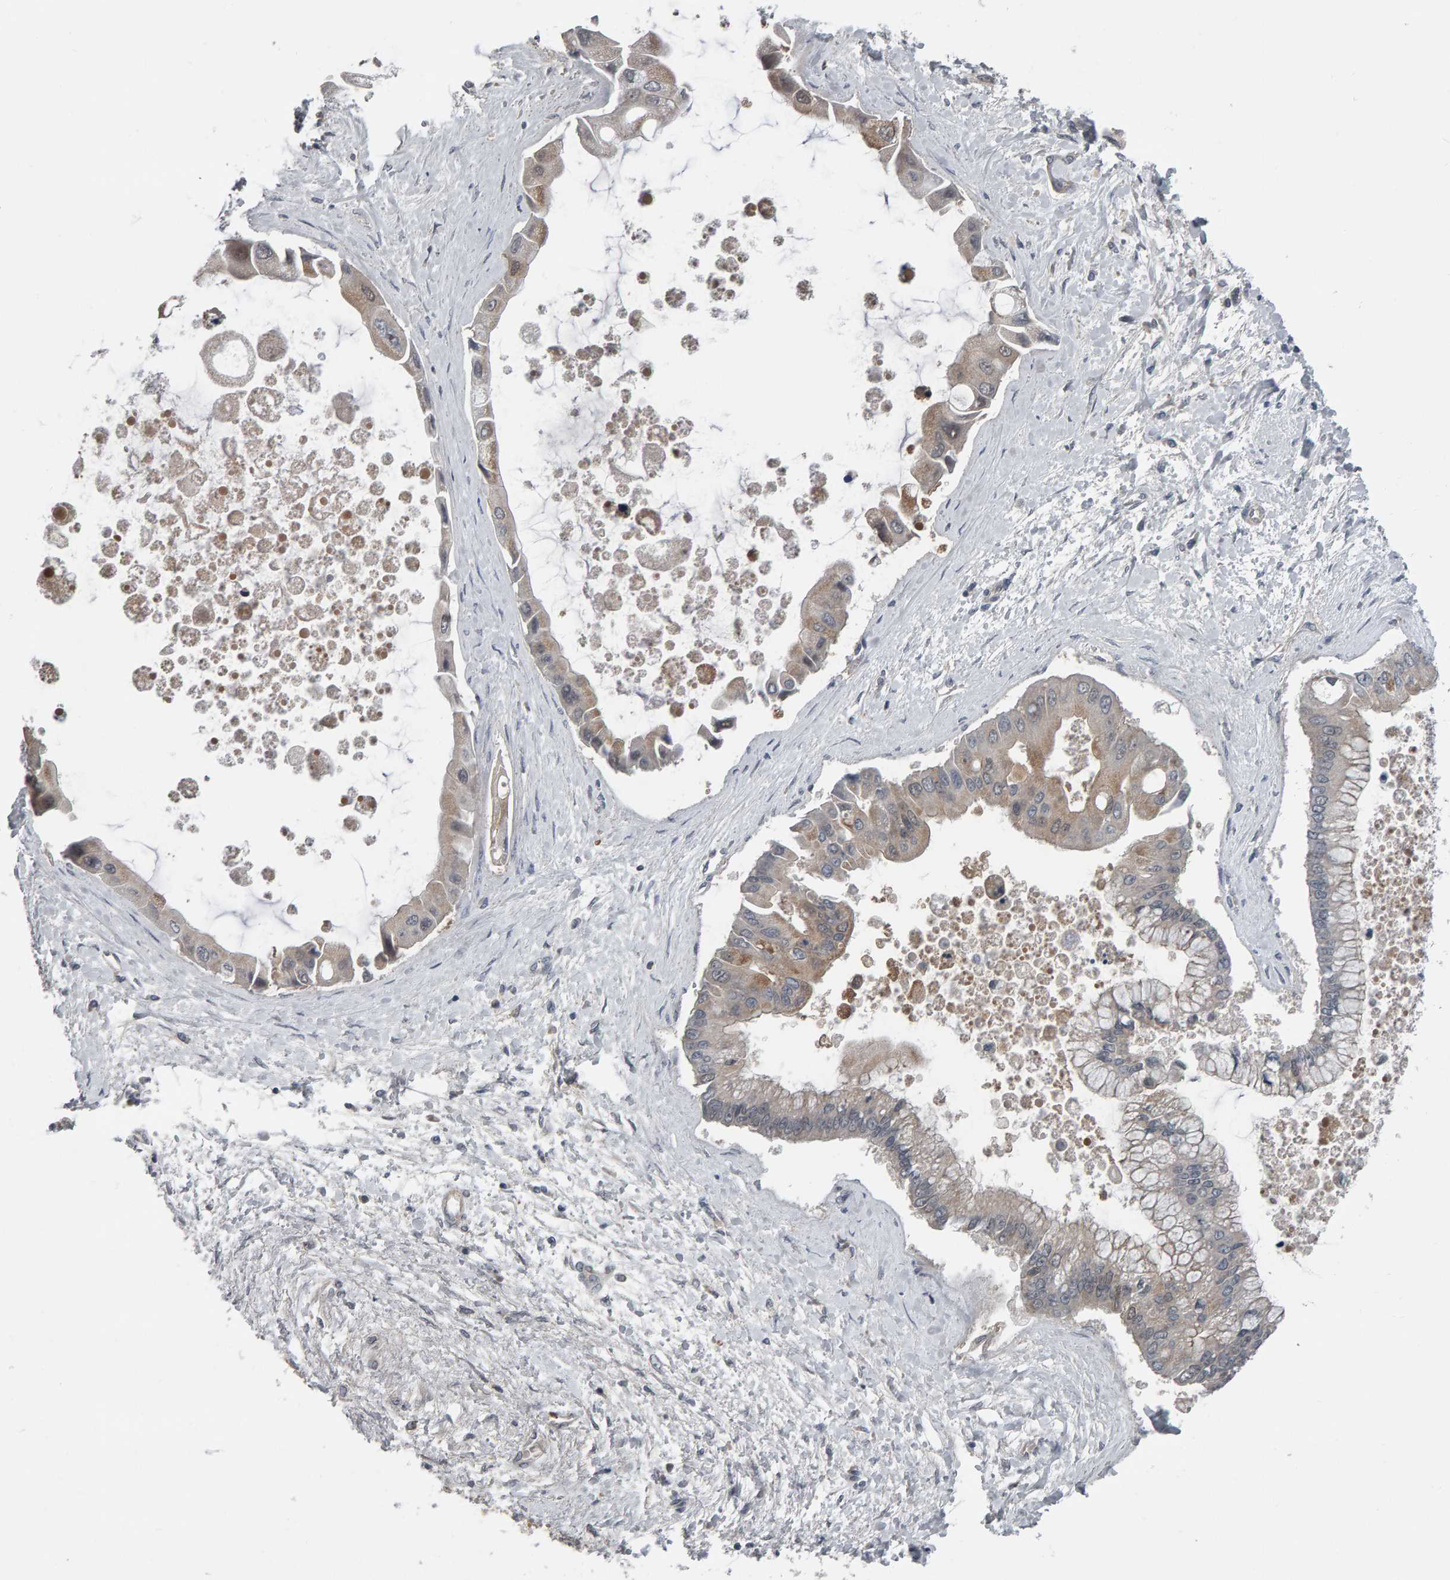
{"staining": {"intensity": "weak", "quantity": "<25%", "location": "cytoplasmic/membranous"}, "tissue": "liver cancer", "cell_type": "Tumor cells", "image_type": "cancer", "snomed": [{"axis": "morphology", "description": "Cholangiocarcinoma"}, {"axis": "topography", "description": "Liver"}], "caption": "Tumor cells are negative for protein expression in human liver cancer (cholangiocarcinoma). (DAB (3,3'-diaminobenzidine) immunohistochemistry with hematoxylin counter stain).", "gene": "COASY", "patient": {"sex": "male", "age": 50}}